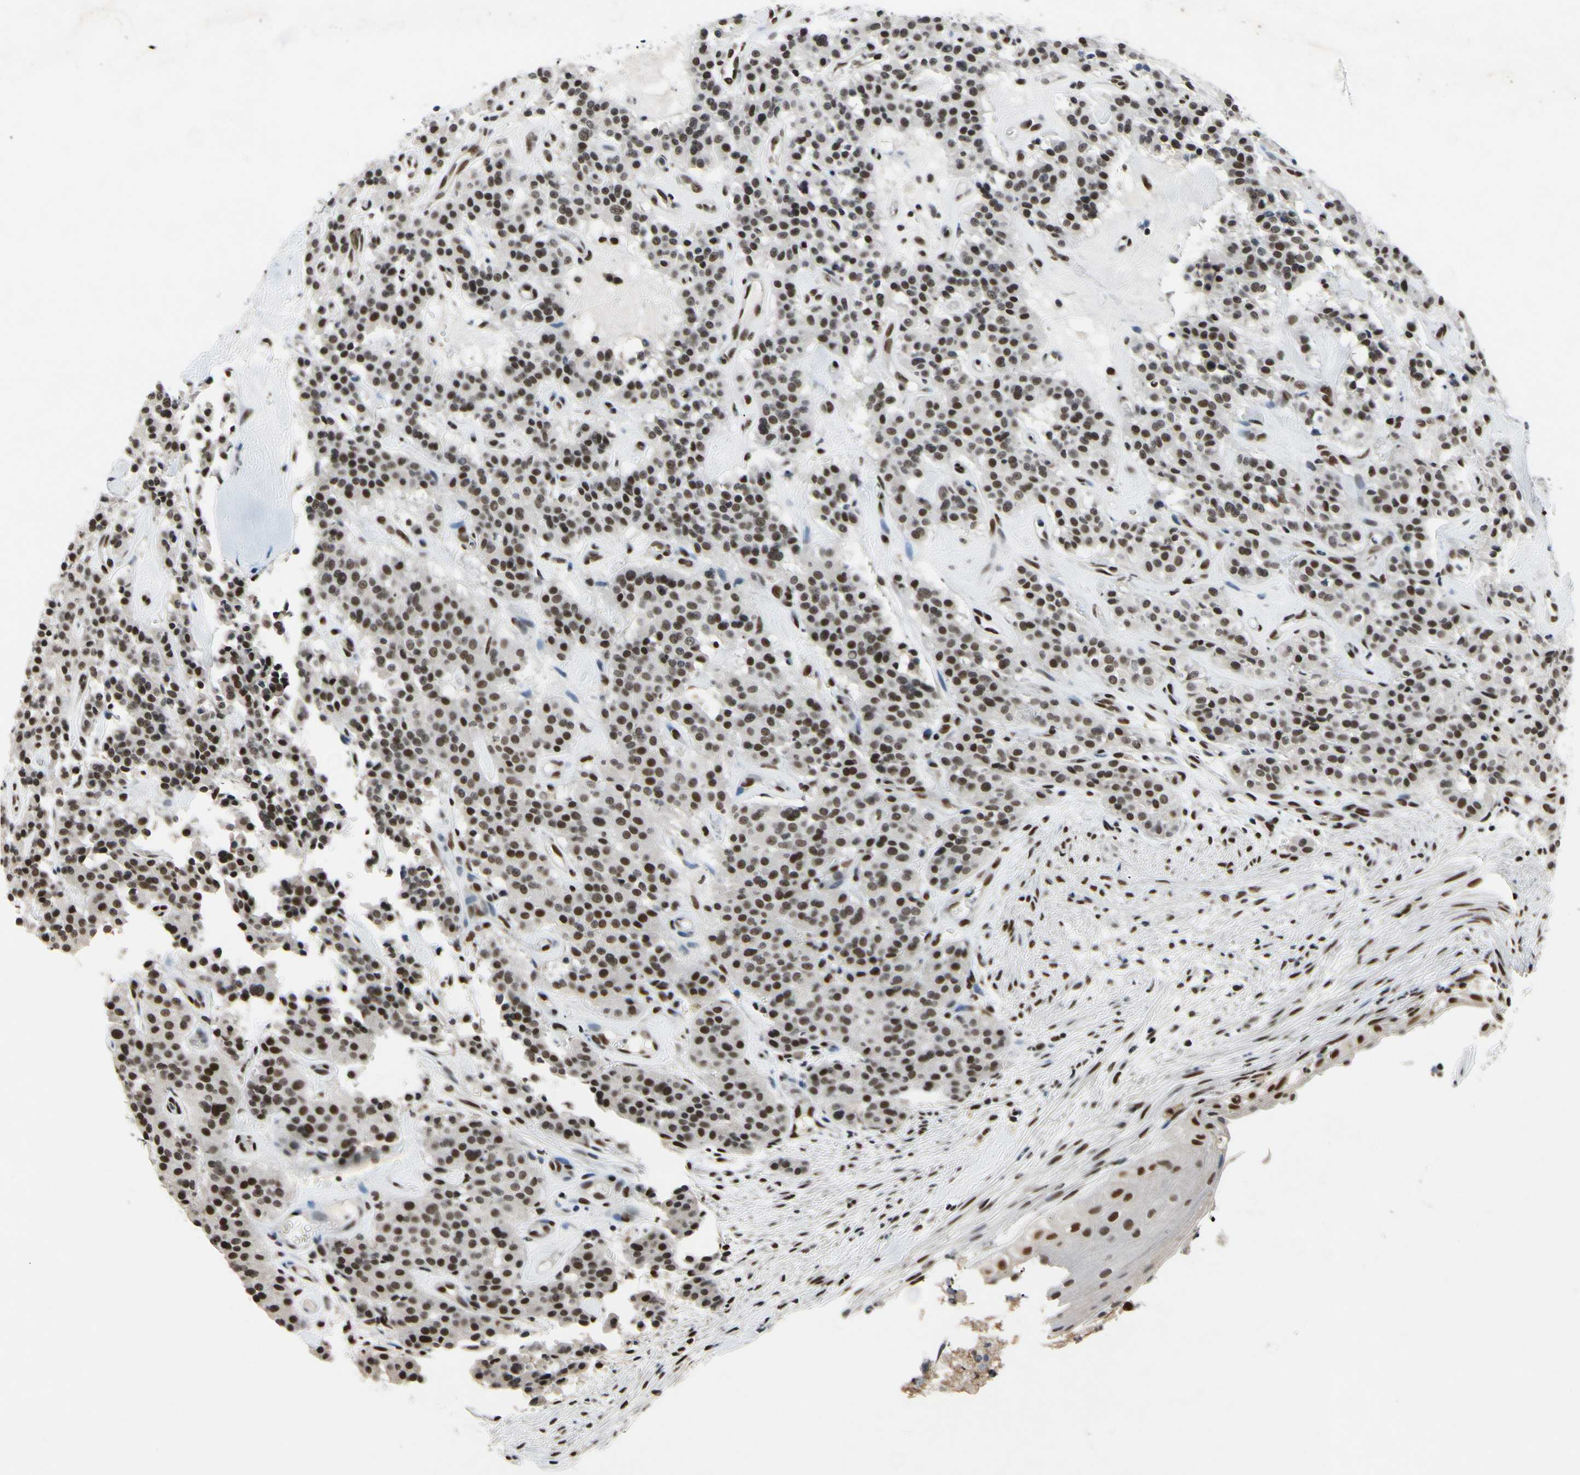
{"staining": {"intensity": "strong", "quantity": ">75%", "location": "nuclear"}, "tissue": "carcinoid", "cell_type": "Tumor cells", "image_type": "cancer", "snomed": [{"axis": "morphology", "description": "Carcinoid, malignant, NOS"}, {"axis": "topography", "description": "Lung"}], "caption": "This is an image of immunohistochemistry staining of carcinoid, which shows strong expression in the nuclear of tumor cells.", "gene": "RECQL", "patient": {"sex": "male", "age": 30}}